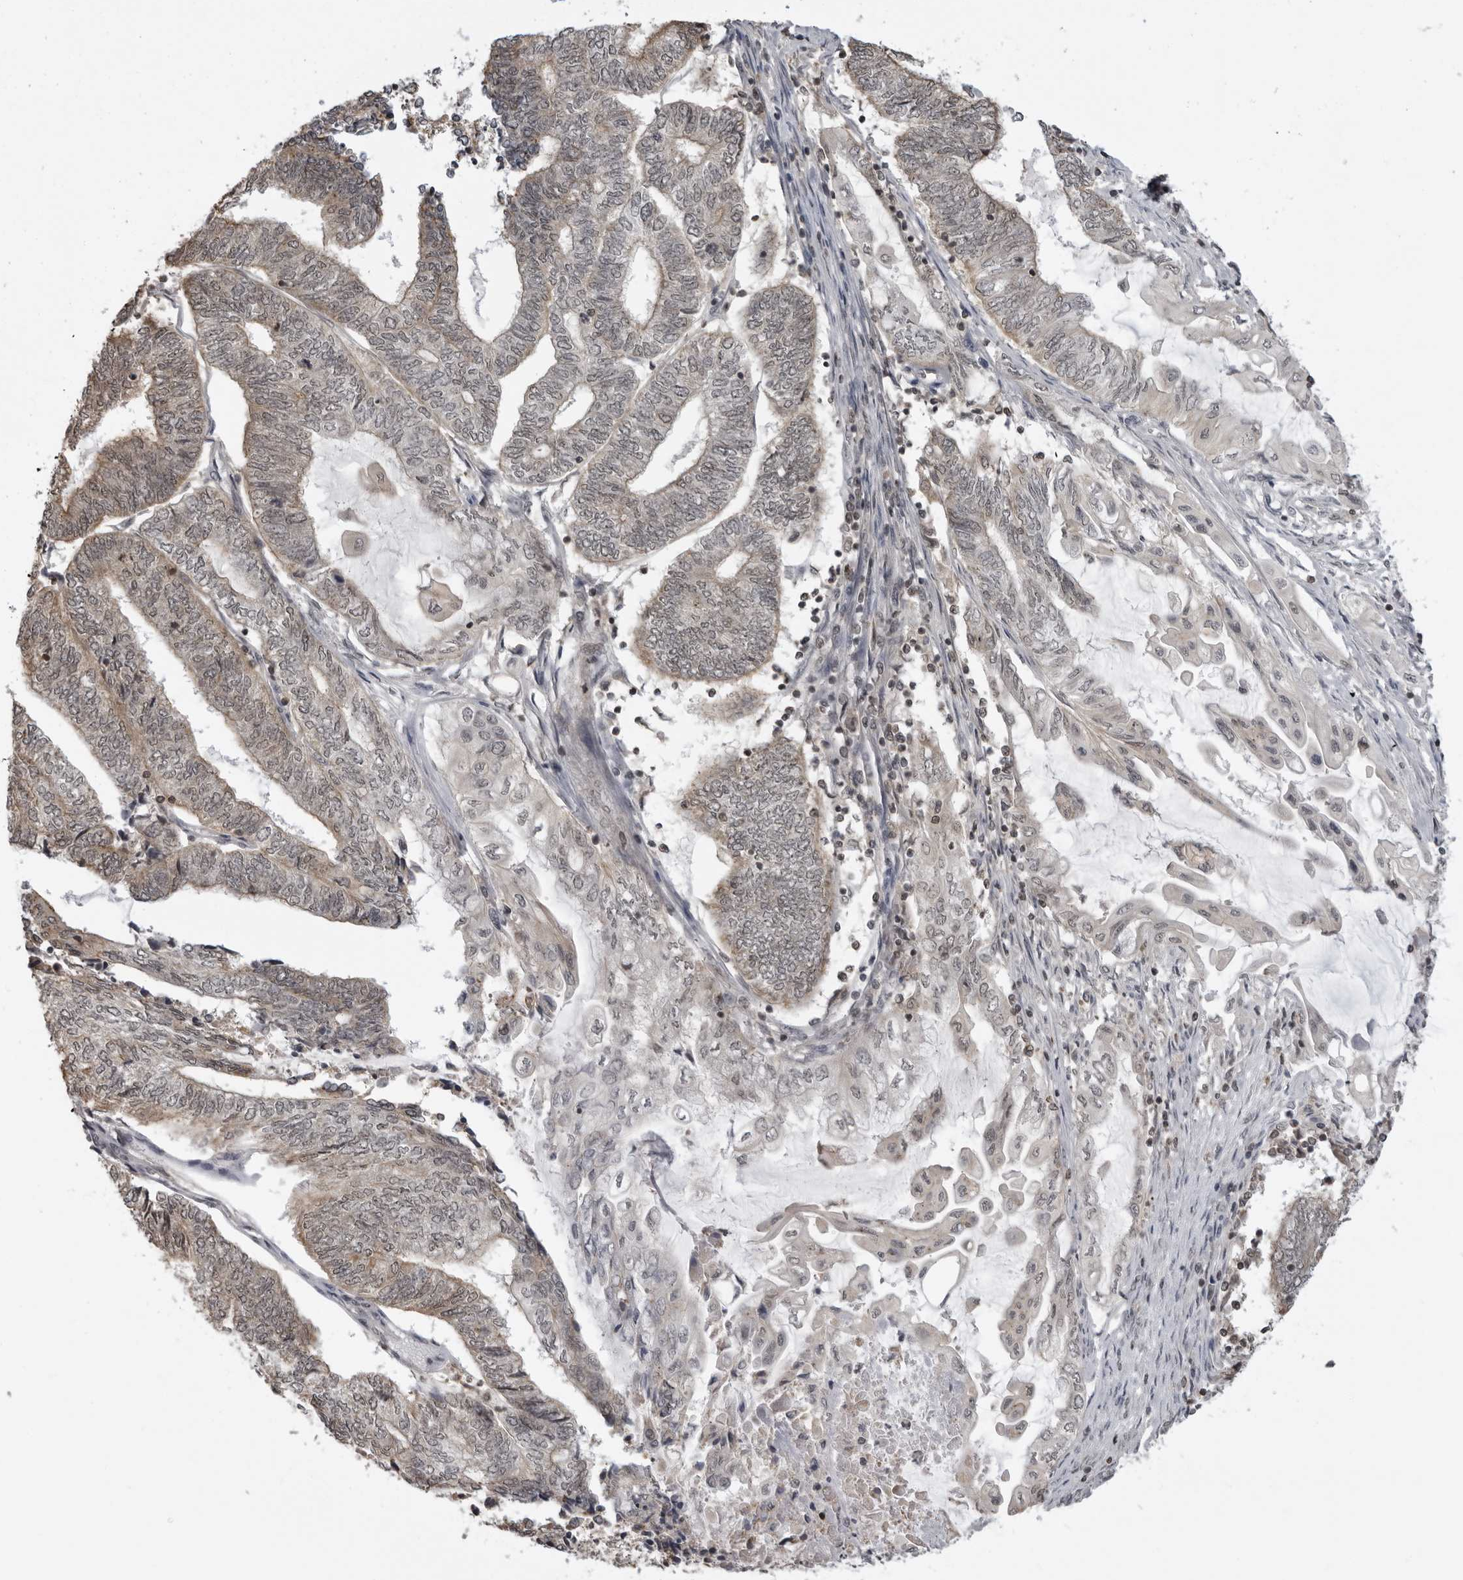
{"staining": {"intensity": "weak", "quantity": ">75%", "location": "cytoplasmic/membranous,nuclear"}, "tissue": "endometrial cancer", "cell_type": "Tumor cells", "image_type": "cancer", "snomed": [{"axis": "morphology", "description": "Adenocarcinoma, NOS"}, {"axis": "topography", "description": "Uterus"}, {"axis": "topography", "description": "Endometrium"}], "caption": "High-magnification brightfield microscopy of endometrial cancer (adenocarcinoma) stained with DAB (3,3'-diaminobenzidine) (brown) and counterstained with hematoxylin (blue). tumor cells exhibit weak cytoplasmic/membranous and nuclear expression is appreciated in about>75% of cells. Using DAB (3,3'-diaminobenzidine) (brown) and hematoxylin (blue) stains, captured at high magnification using brightfield microscopy.", "gene": "PDCL3", "patient": {"sex": "female", "age": 70}}